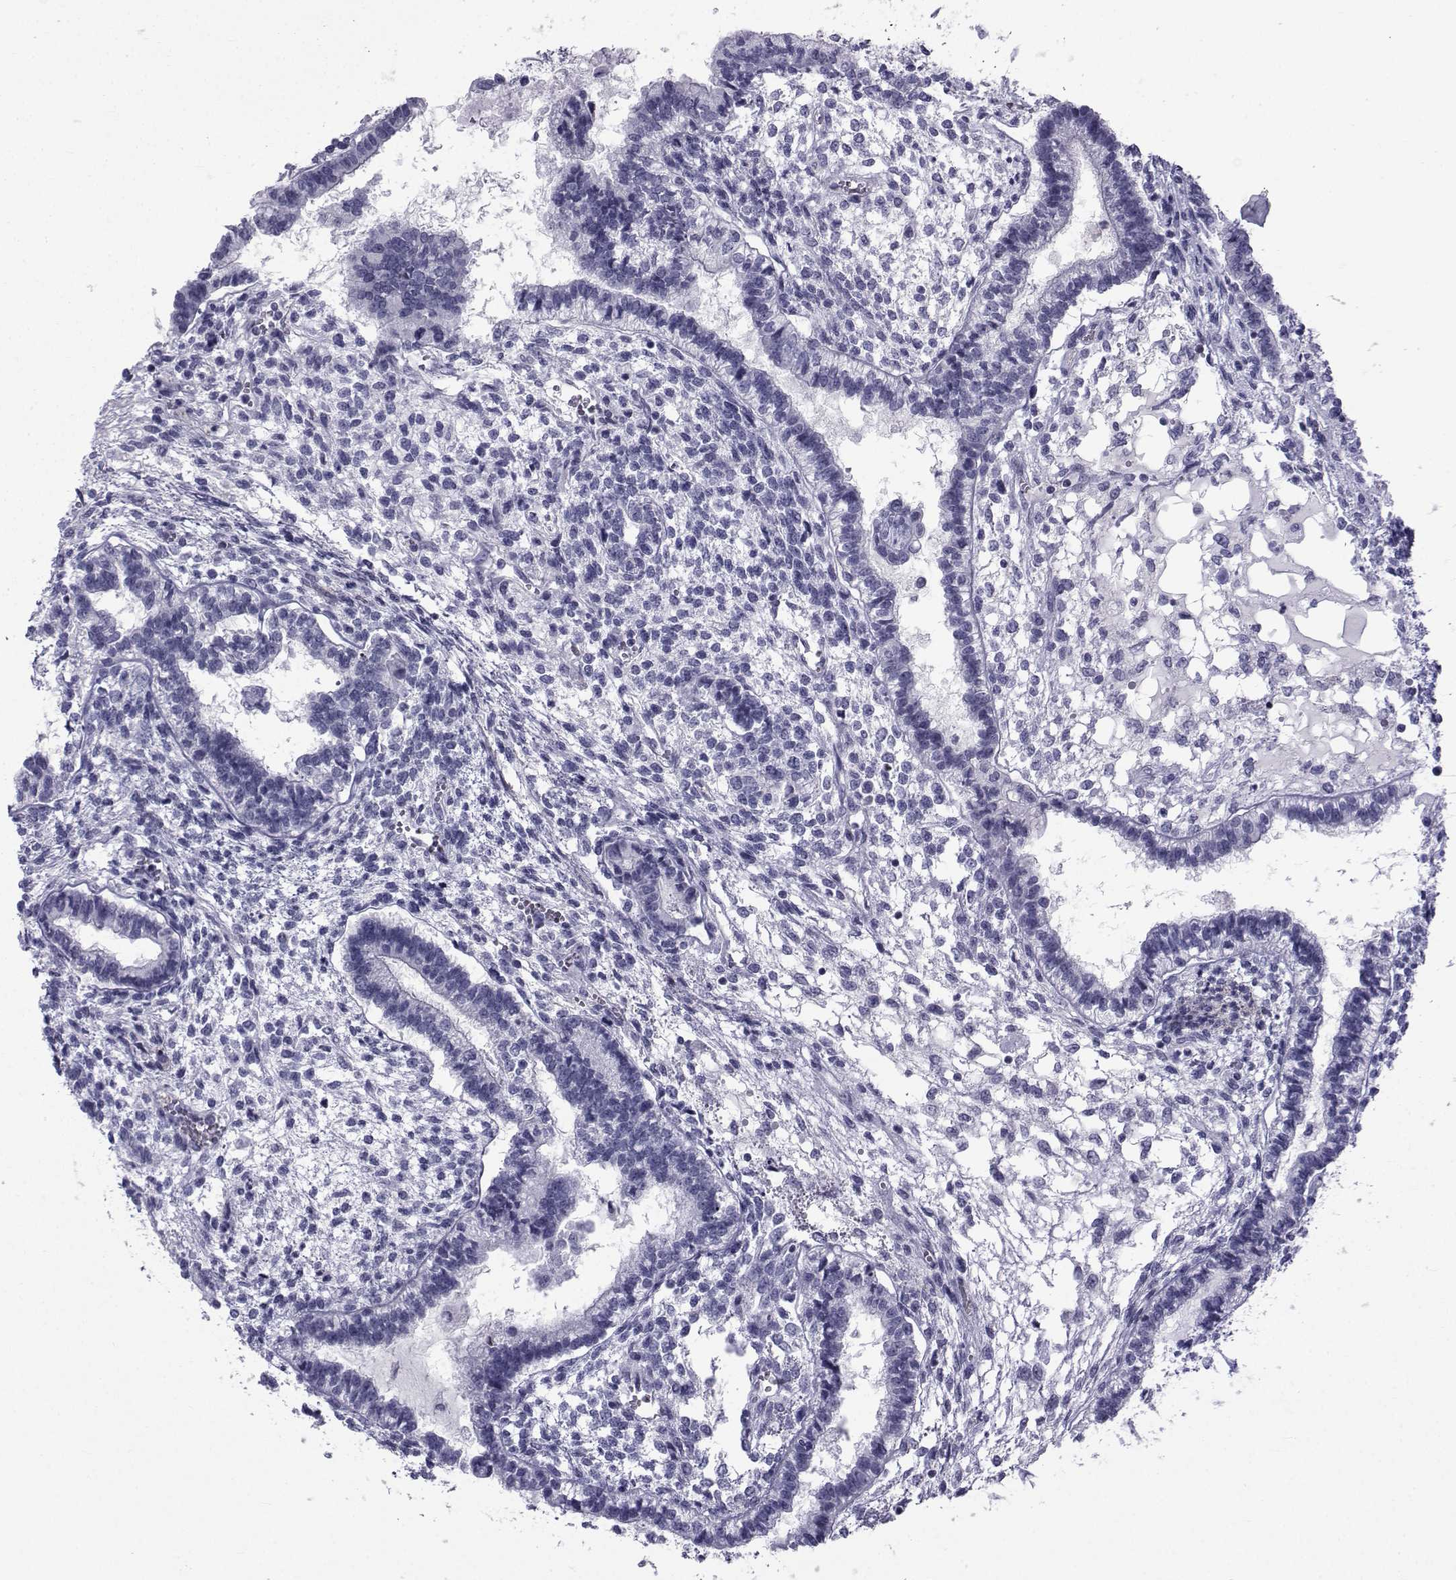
{"staining": {"intensity": "negative", "quantity": "none", "location": "none"}, "tissue": "testis cancer", "cell_type": "Tumor cells", "image_type": "cancer", "snomed": [{"axis": "morphology", "description": "Carcinoma, Embryonal, NOS"}, {"axis": "topography", "description": "Testis"}], "caption": "Immunohistochemistry image of embryonal carcinoma (testis) stained for a protein (brown), which demonstrates no positivity in tumor cells. Nuclei are stained in blue.", "gene": "SPANXD", "patient": {"sex": "male", "age": 37}}